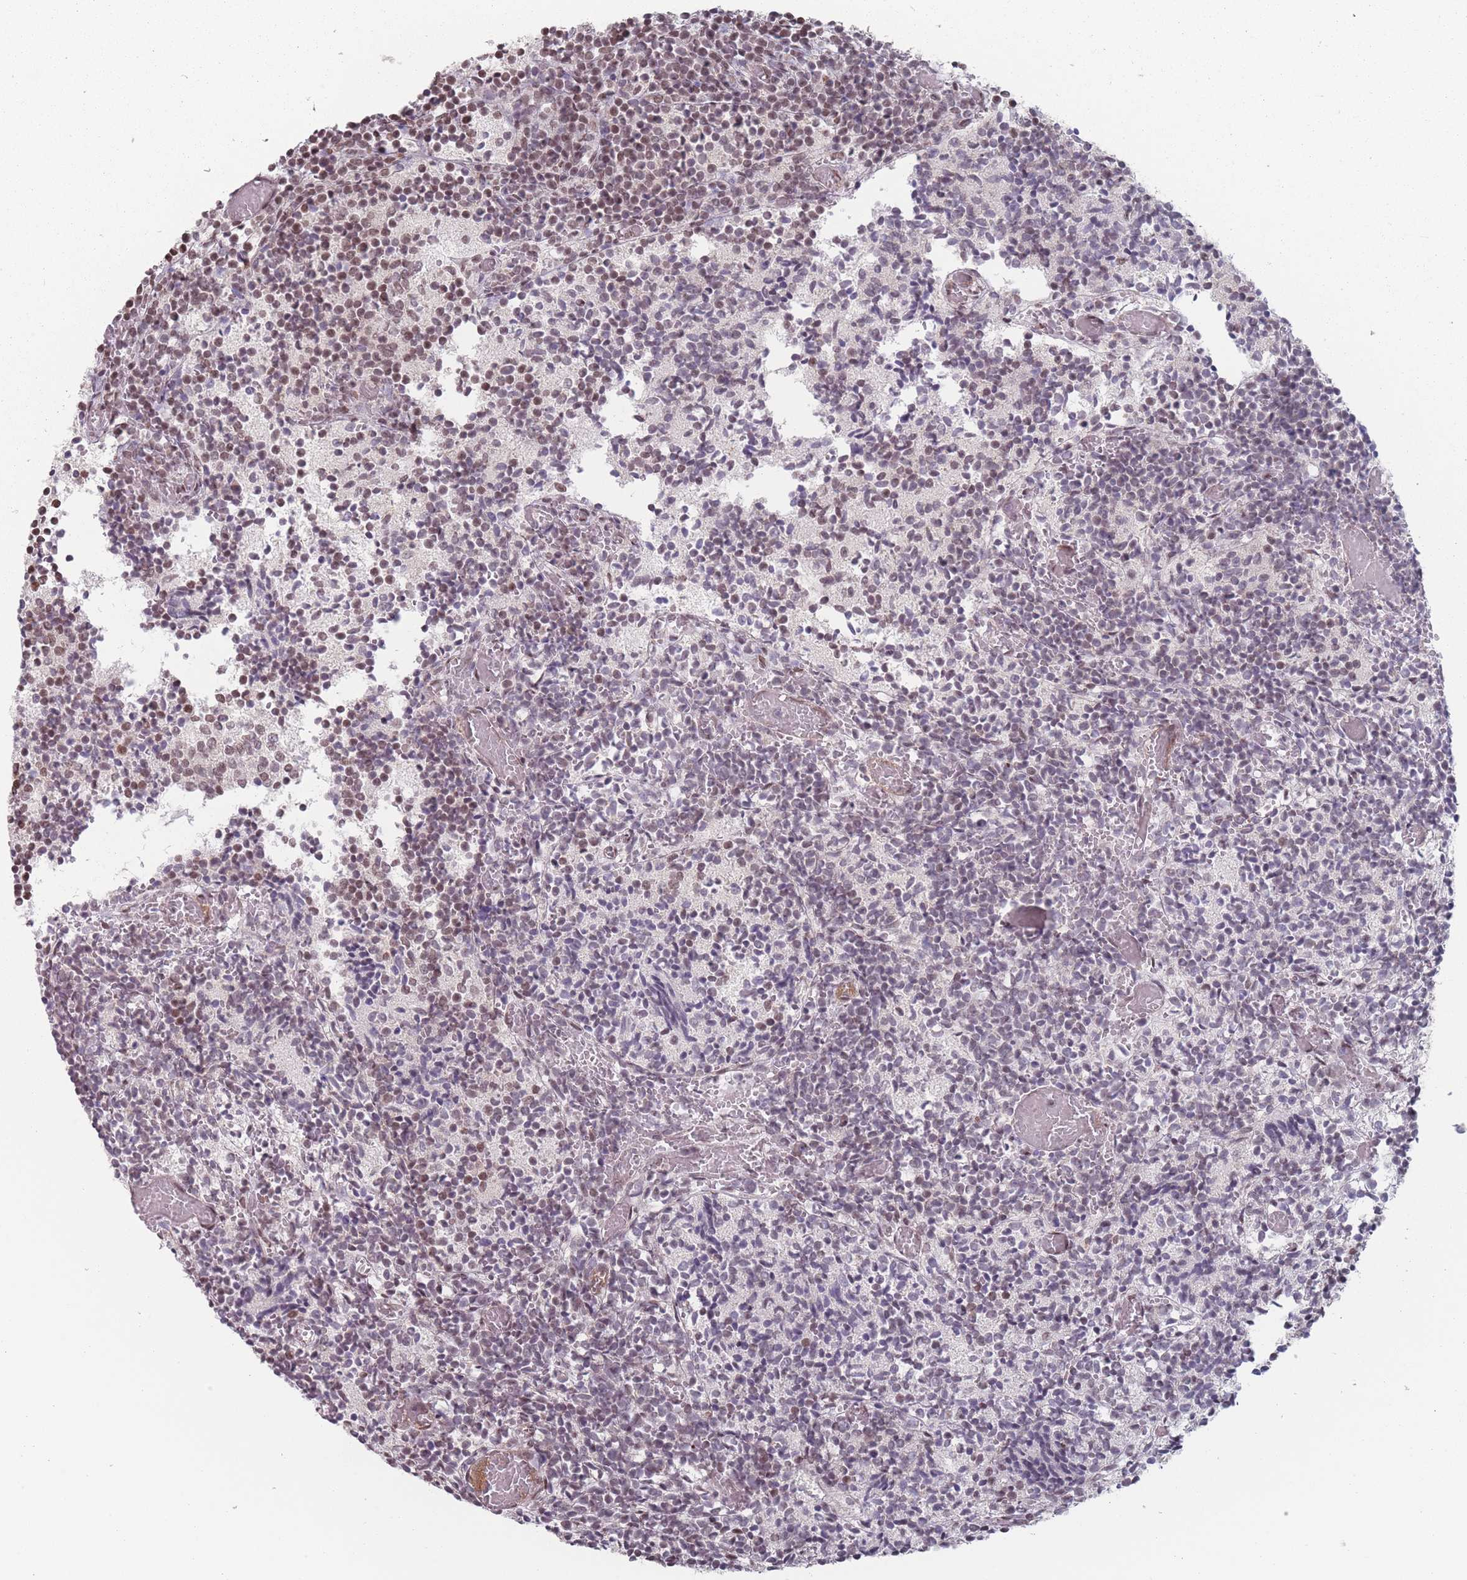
{"staining": {"intensity": "moderate", "quantity": "25%-75%", "location": "nuclear"}, "tissue": "glioma", "cell_type": "Tumor cells", "image_type": "cancer", "snomed": [{"axis": "morphology", "description": "Glioma, malignant, Low grade"}, {"axis": "topography", "description": "Brain"}], "caption": "Immunohistochemical staining of human glioma reveals medium levels of moderate nuclear staining in about 25%-75% of tumor cells.", "gene": "SH3BGRL2", "patient": {"sex": "female", "age": 1}}